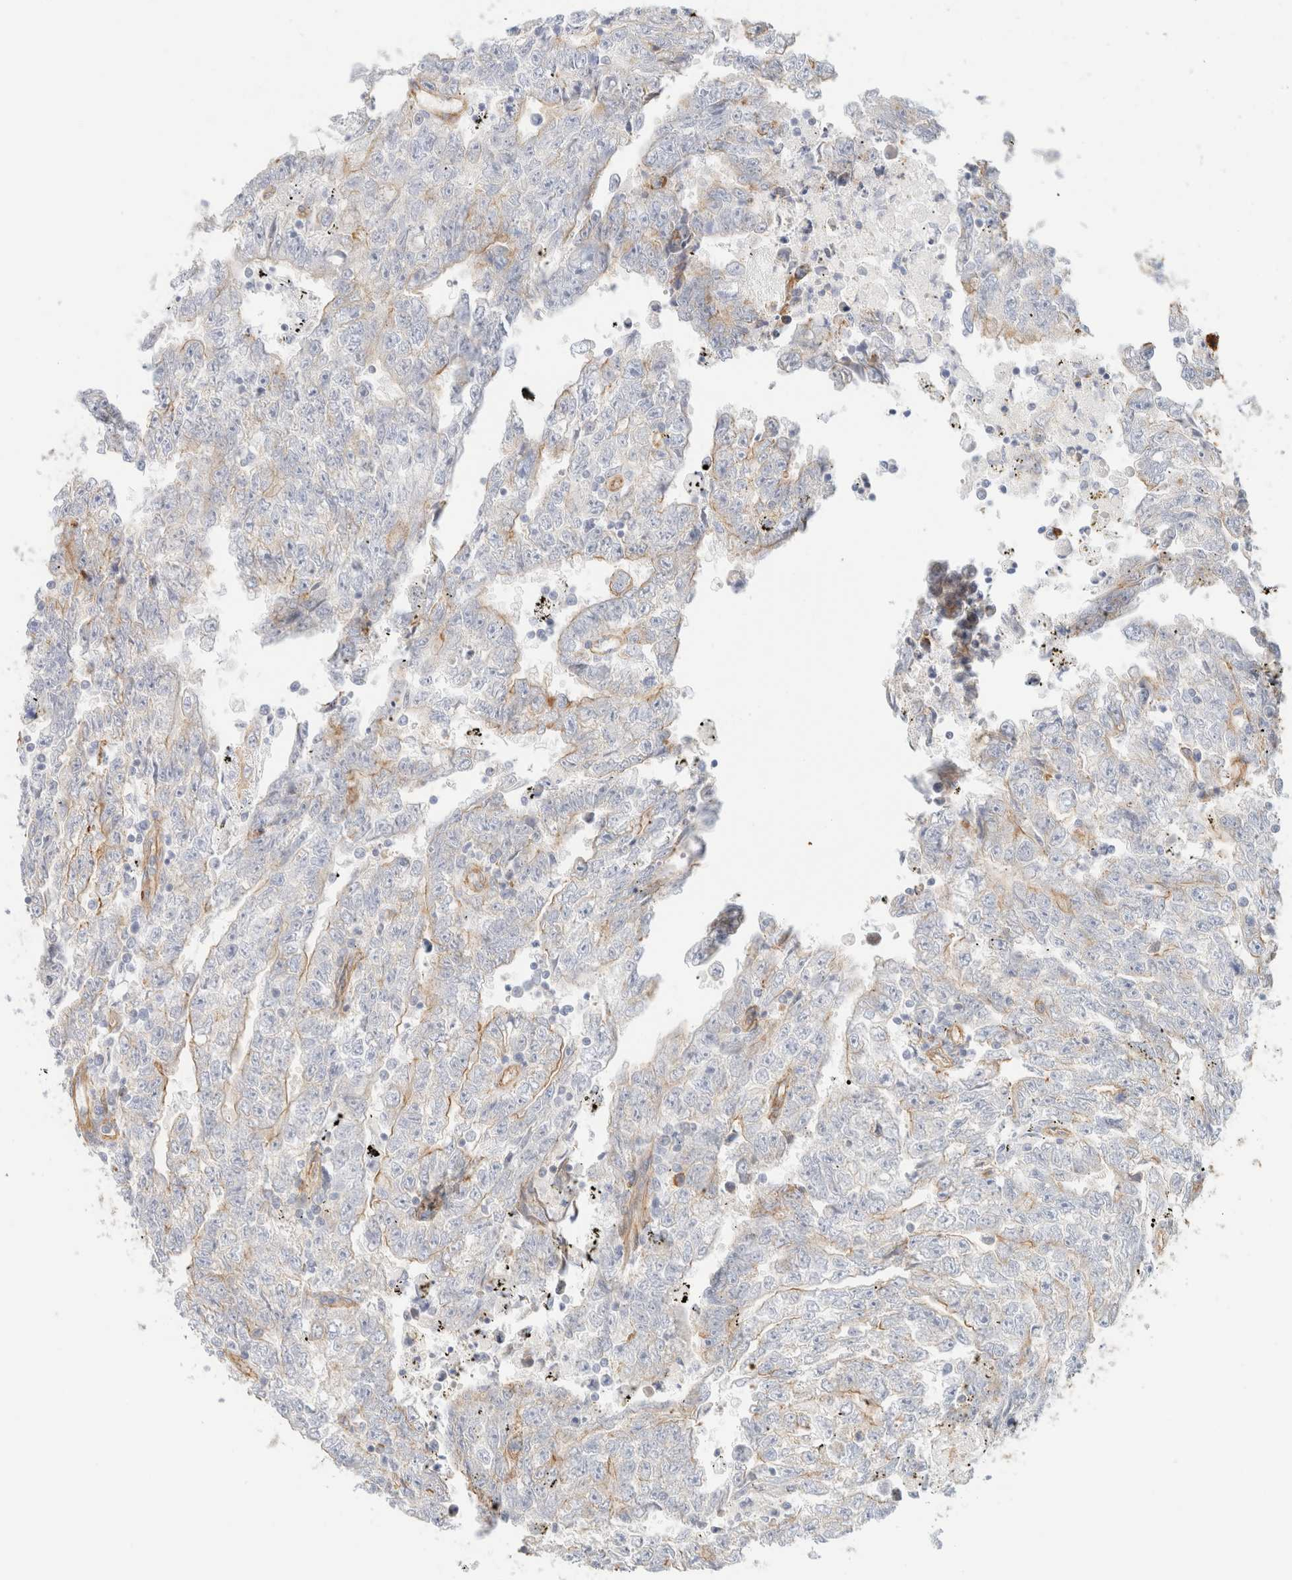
{"staining": {"intensity": "weak", "quantity": "<25%", "location": "cytoplasmic/membranous"}, "tissue": "testis cancer", "cell_type": "Tumor cells", "image_type": "cancer", "snomed": [{"axis": "morphology", "description": "Carcinoma, Embryonal, NOS"}, {"axis": "topography", "description": "Testis"}], "caption": "Immunohistochemistry photomicrograph of human testis cancer (embryonal carcinoma) stained for a protein (brown), which shows no positivity in tumor cells. (Stains: DAB immunohistochemistry with hematoxylin counter stain, Microscopy: brightfield microscopy at high magnification).", "gene": "CYB5R4", "patient": {"sex": "male", "age": 25}}